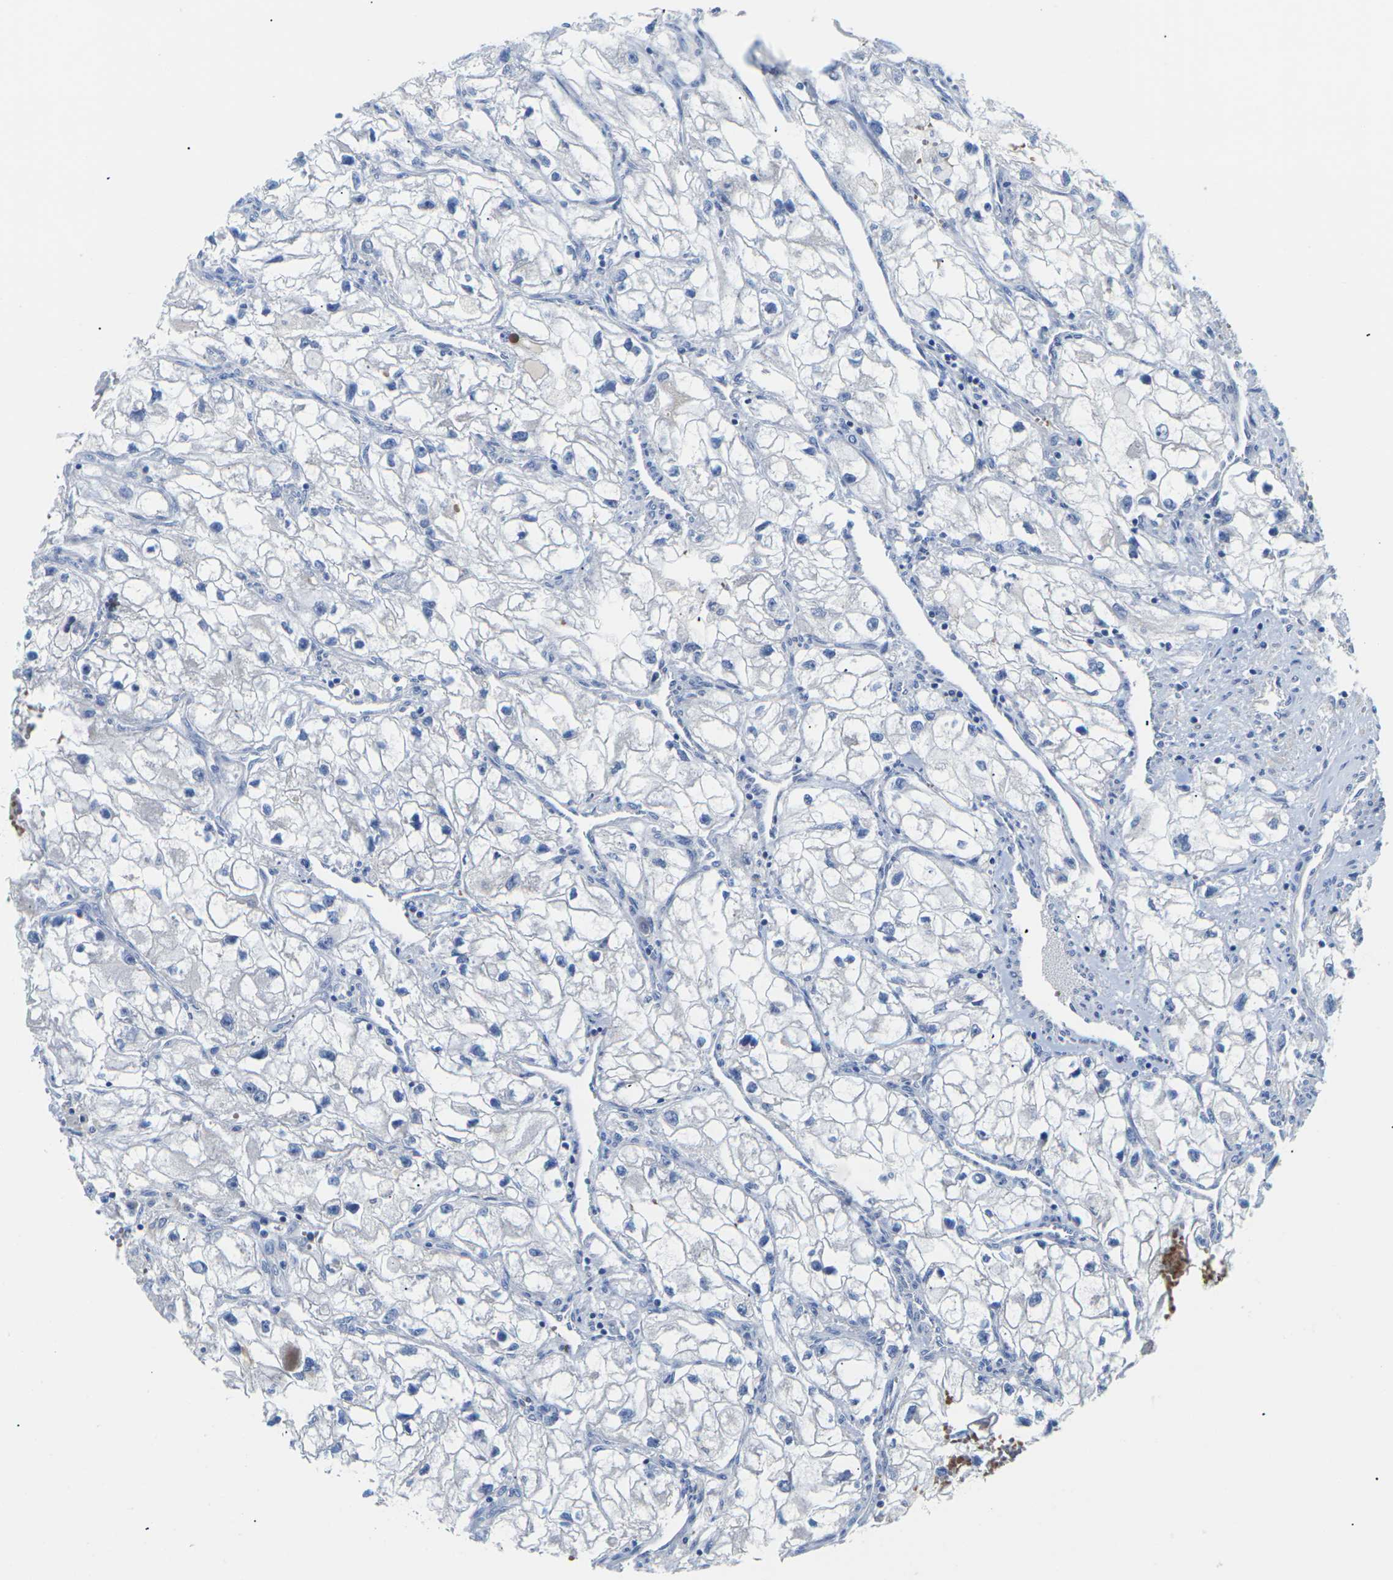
{"staining": {"intensity": "negative", "quantity": "none", "location": "none"}, "tissue": "renal cancer", "cell_type": "Tumor cells", "image_type": "cancer", "snomed": [{"axis": "morphology", "description": "Adenocarcinoma, NOS"}, {"axis": "topography", "description": "Kidney"}], "caption": "Image shows no significant protein positivity in tumor cells of renal cancer (adenocarcinoma).", "gene": "TMCO4", "patient": {"sex": "female", "age": 70}}